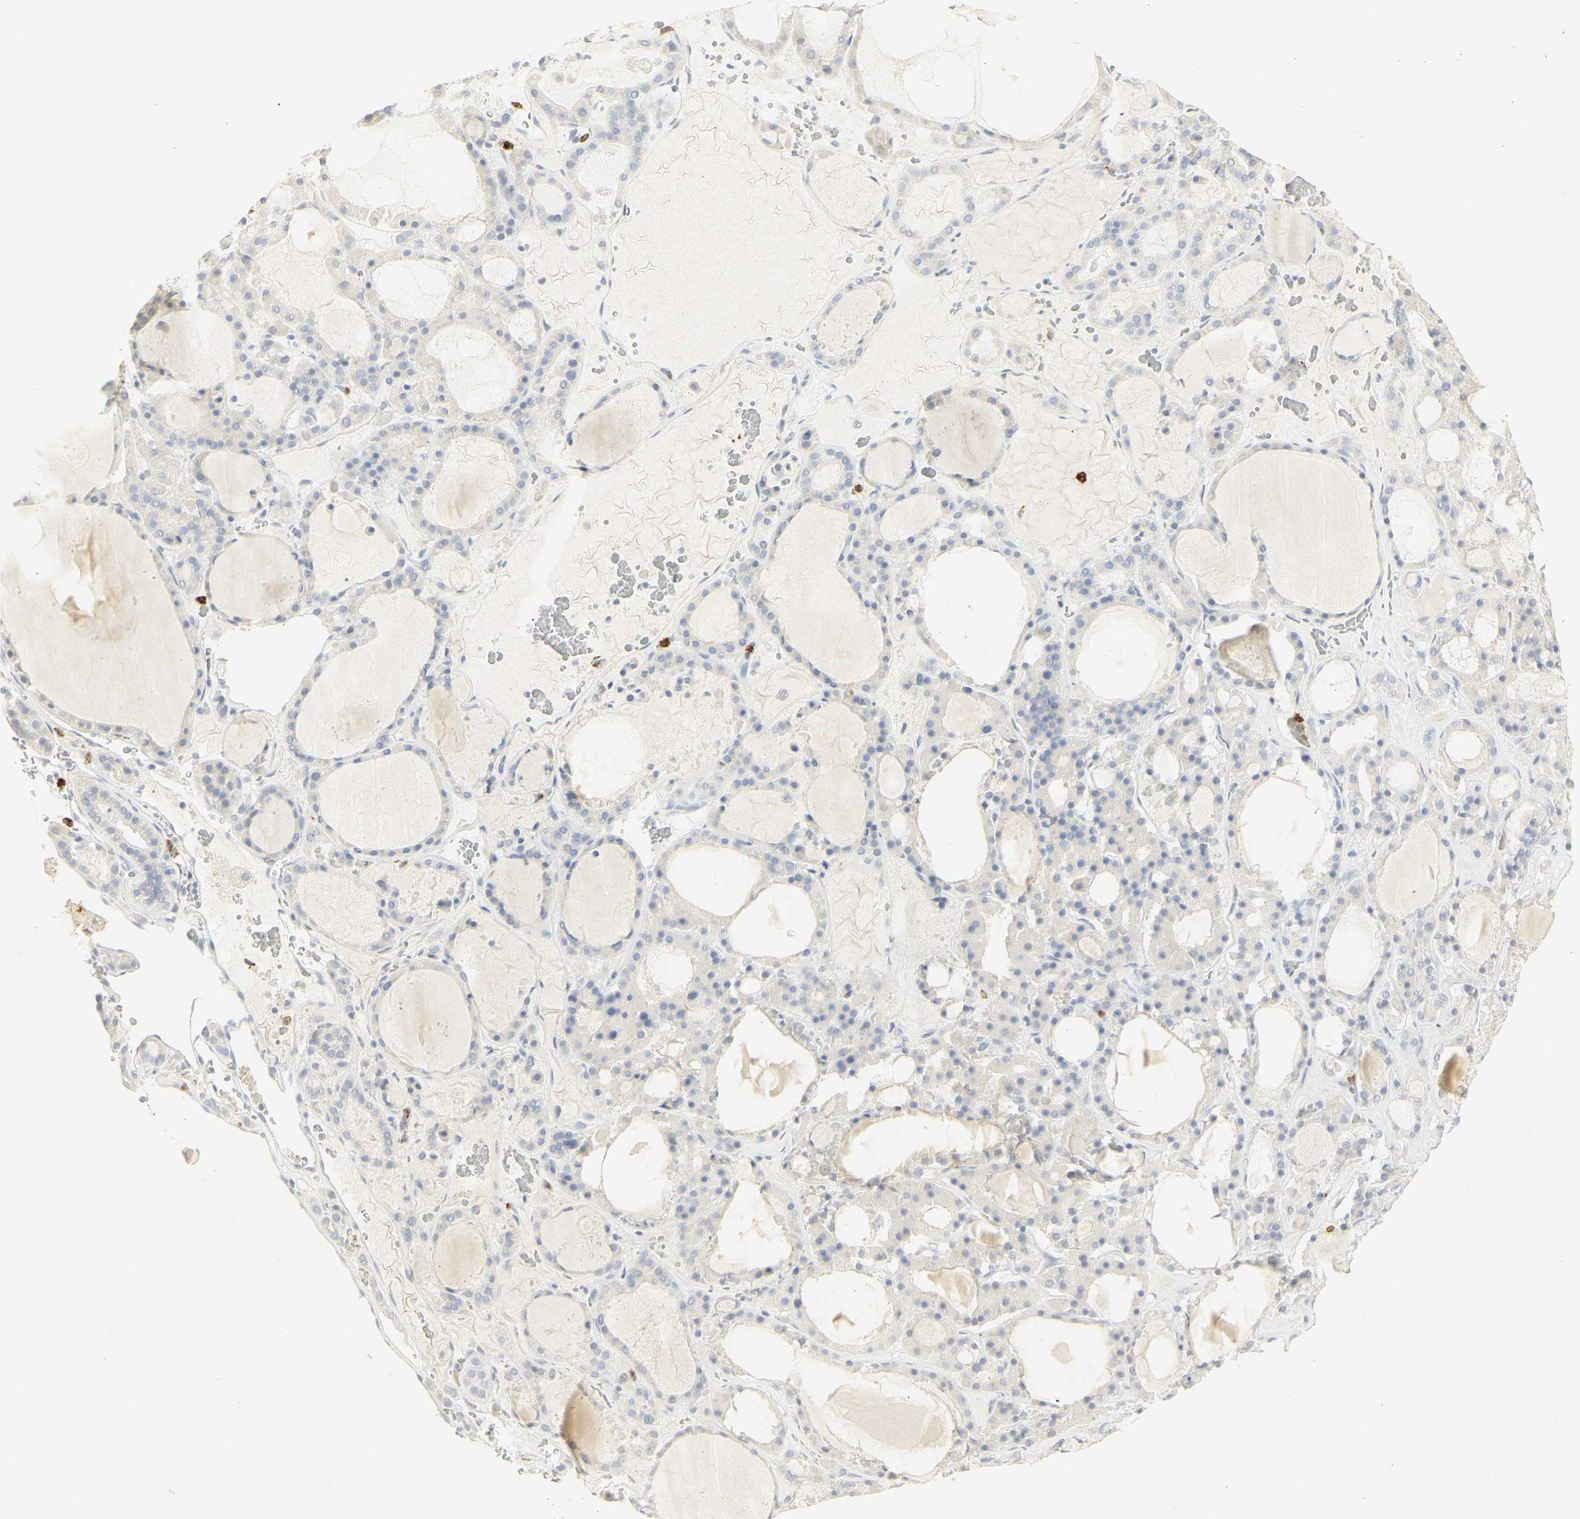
{"staining": {"intensity": "negative", "quantity": "none", "location": "none"}, "tissue": "thyroid gland", "cell_type": "Glandular cells", "image_type": "normal", "snomed": [{"axis": "morphology", "description": "Normal tissue, NOS"}, {"axis": "morphology", "description": "Carcinoma, NOS"}, {"axis": "topography", "description": "Thyroid gland"}], "caption": "The IHC image has no significant staining in glandular cells of thyroid gland.", "gene": "MPO", "patient": {"sex": "female", "age": 86}}